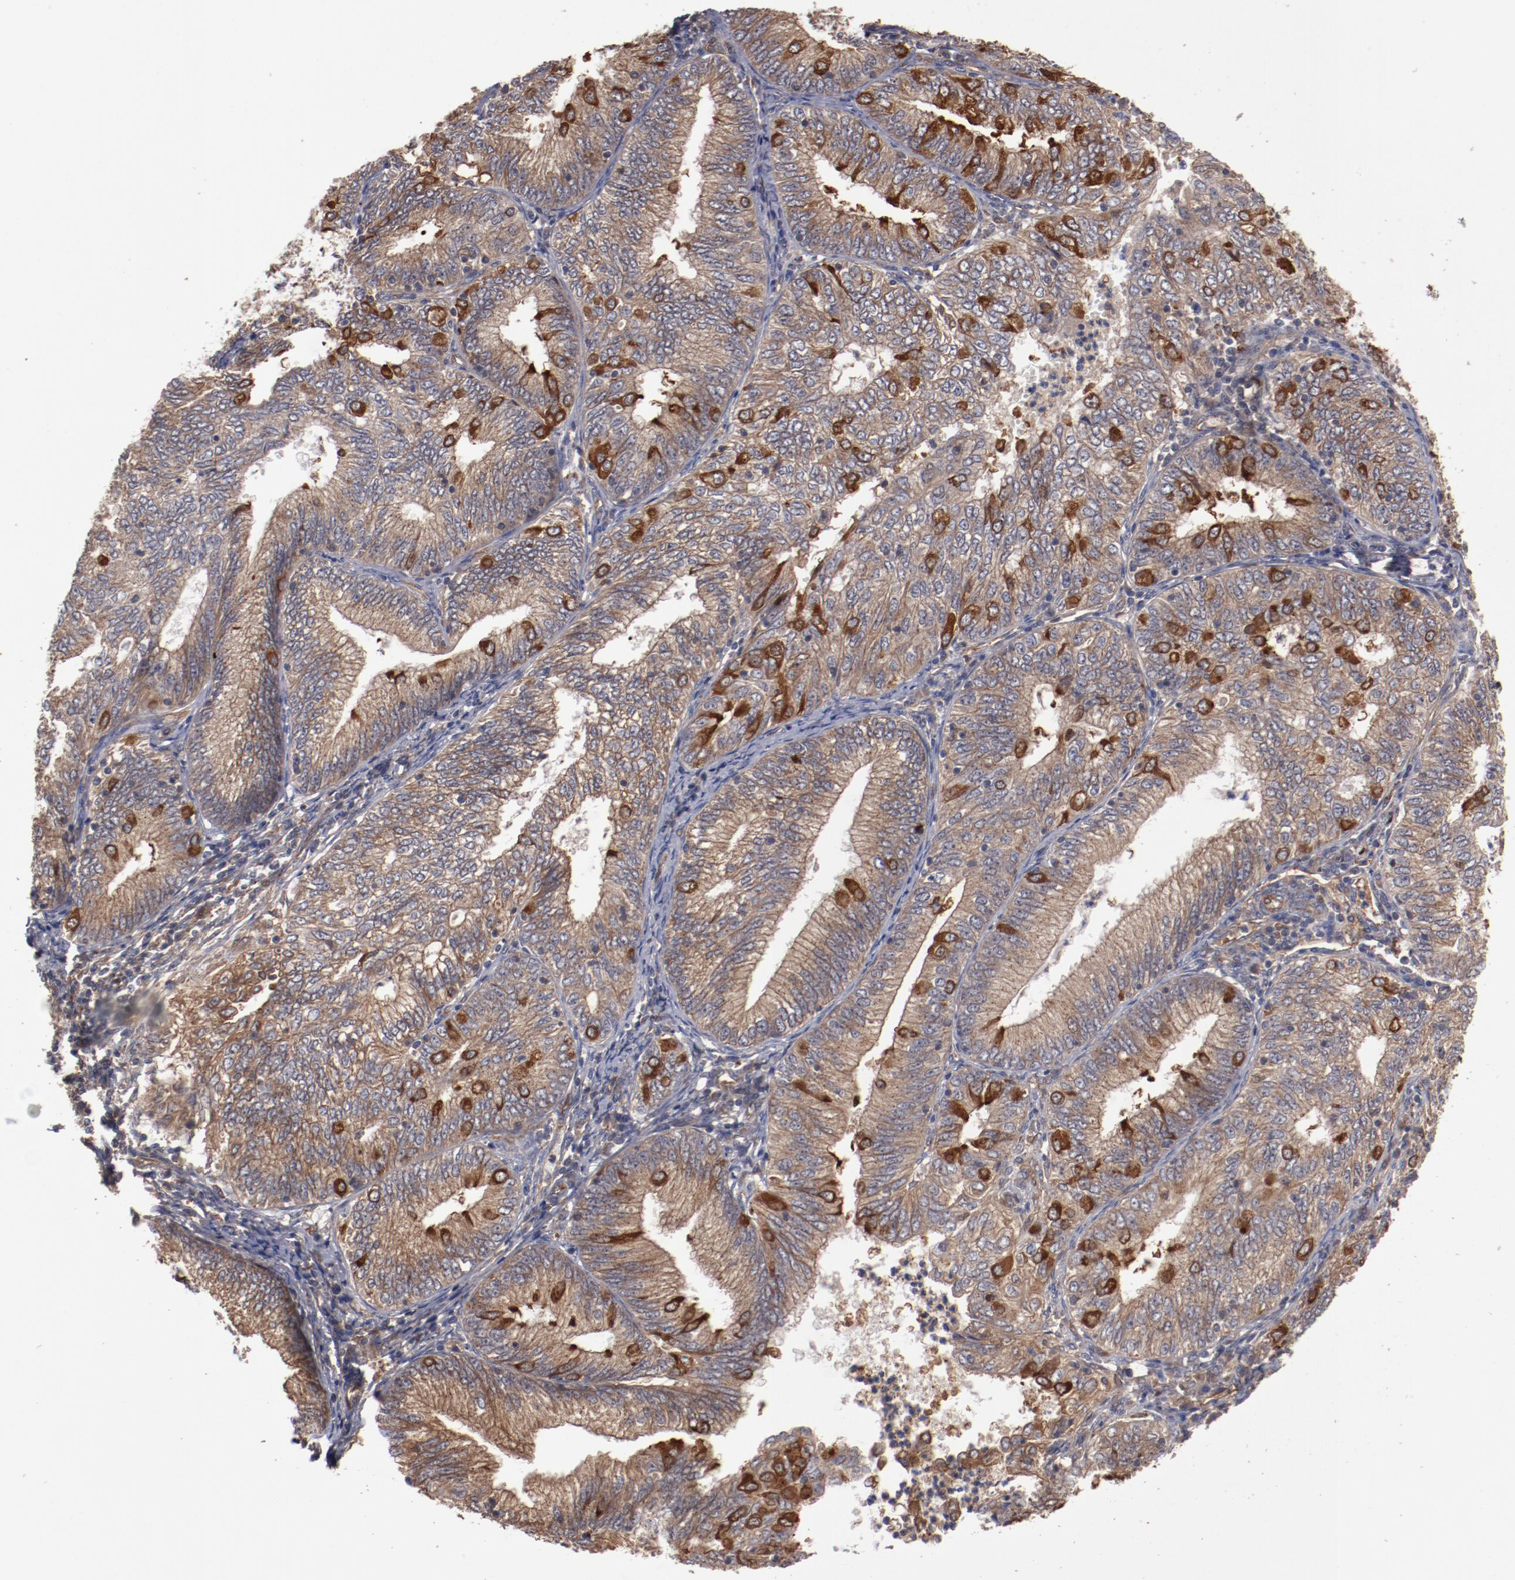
{"staining": {"intensity": "moderate", "quantity": ">75%", "location": "cytoplasmic/membranous"}, "tissue": "endometrial cancer", "cell_type": "Tumor cells", "image_type": "cancer", "snomed": [{"axis": "morphology", "description": "Adenocarcinoma, NOS"}, {"axis": "topography", "description": "Endometrium"}], "caption": "Human endometrial adenocarcinoma stained for a protein (brown) reveals moderate cytoplasmic/membranous positive expression in about >75% of tumor cells.", "gene": "DNAAF2", "patient": {"sex": "female", "age": 69}}